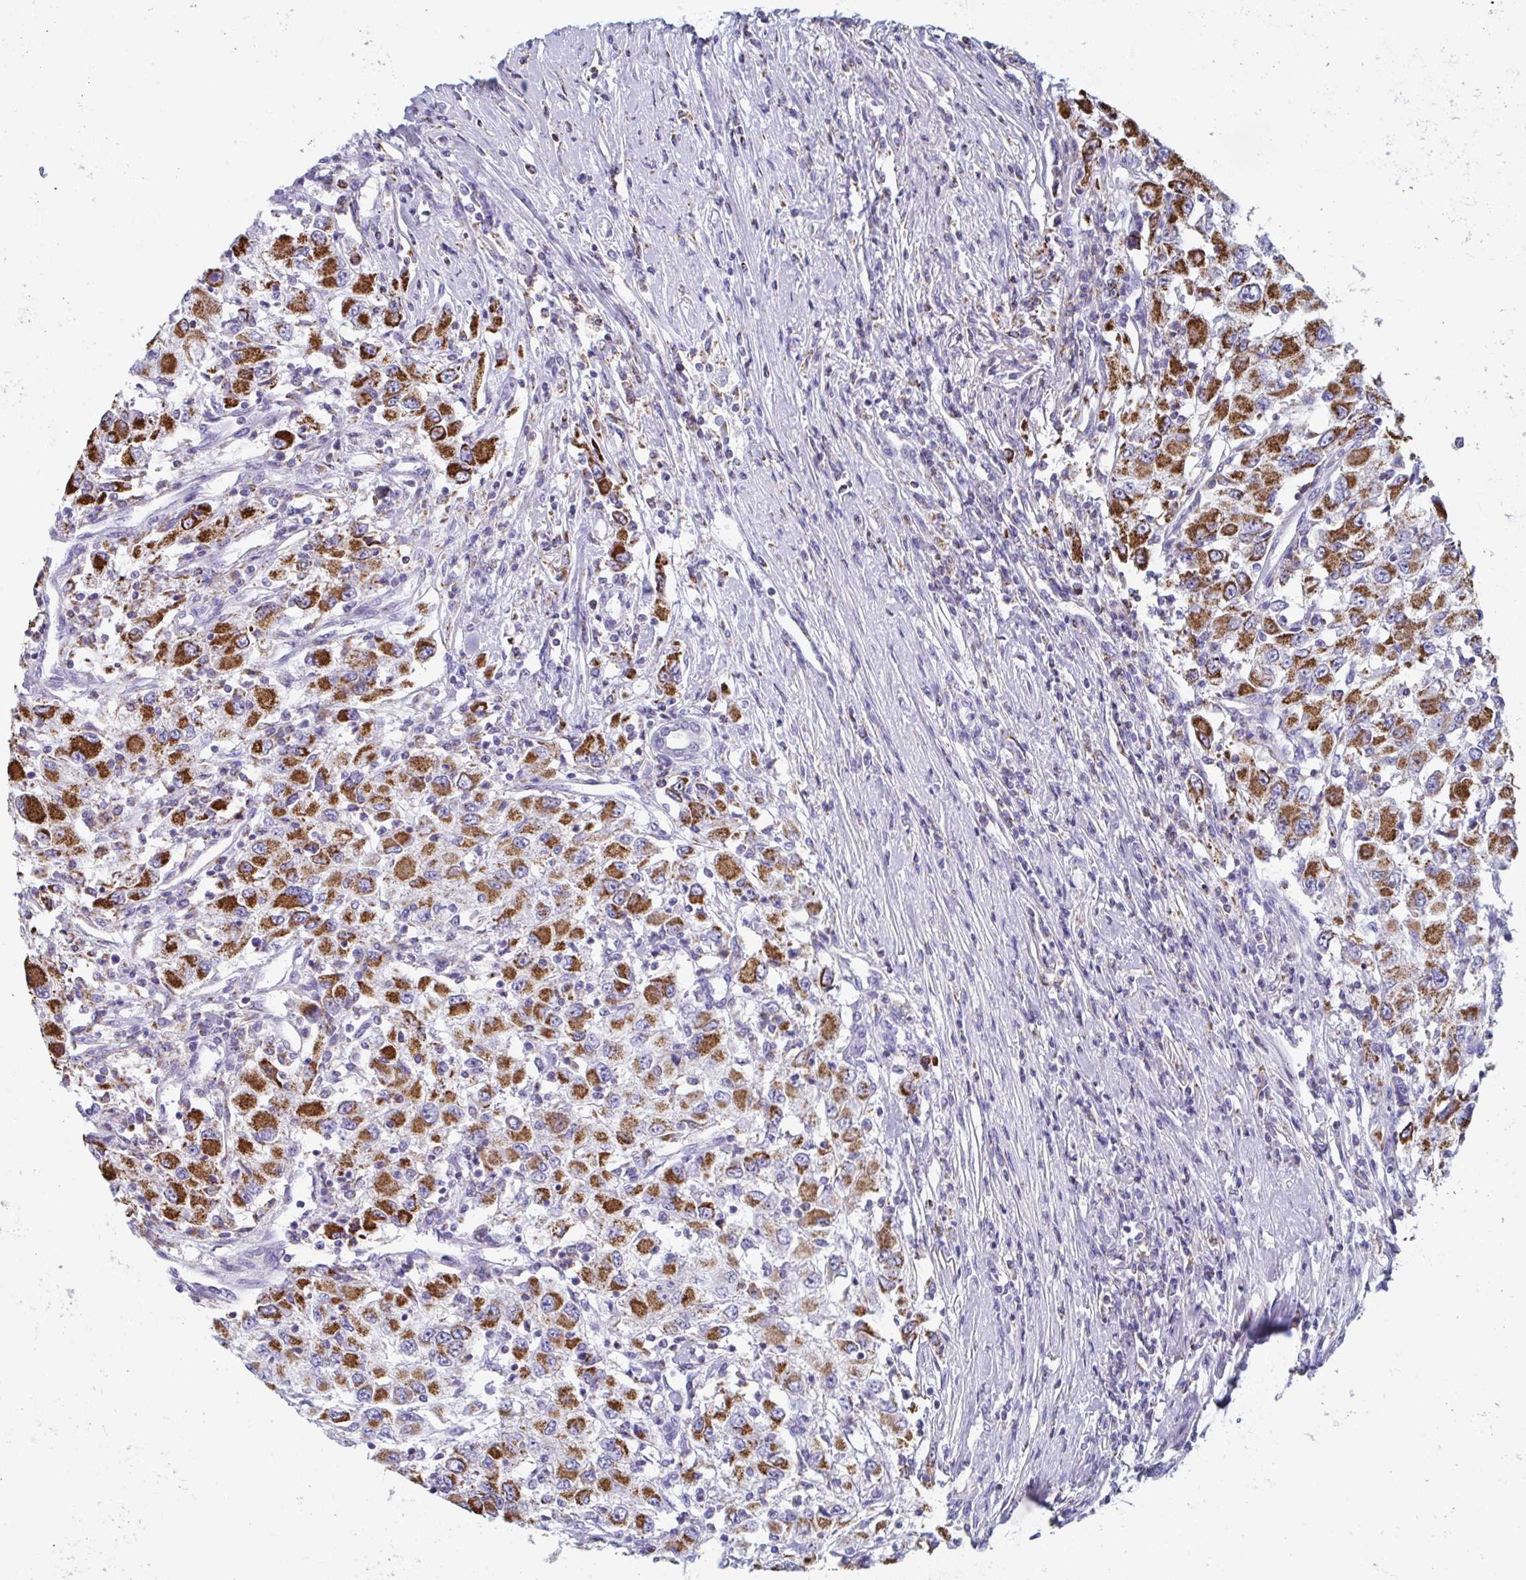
{"staining": {"intensity": "strong", "quantity": ">75%", "location": "cytoplasmic/membranous"}, "tissue": "renal cancer", "cell_type": "Tumor cells", "image_type": "cancer", "snomed": [{"axis": "morphology", "description": "Adenocarcinoma, NOS"}, {"axis": "topography", "description": "Kidney"}], "caption": "A brown stain labels strong cytoplasmic/membranous expression of a protein in renal cancer tumor cells.", "gene": "MGAM2", "patient": {"sex": "female", "age": 67}}